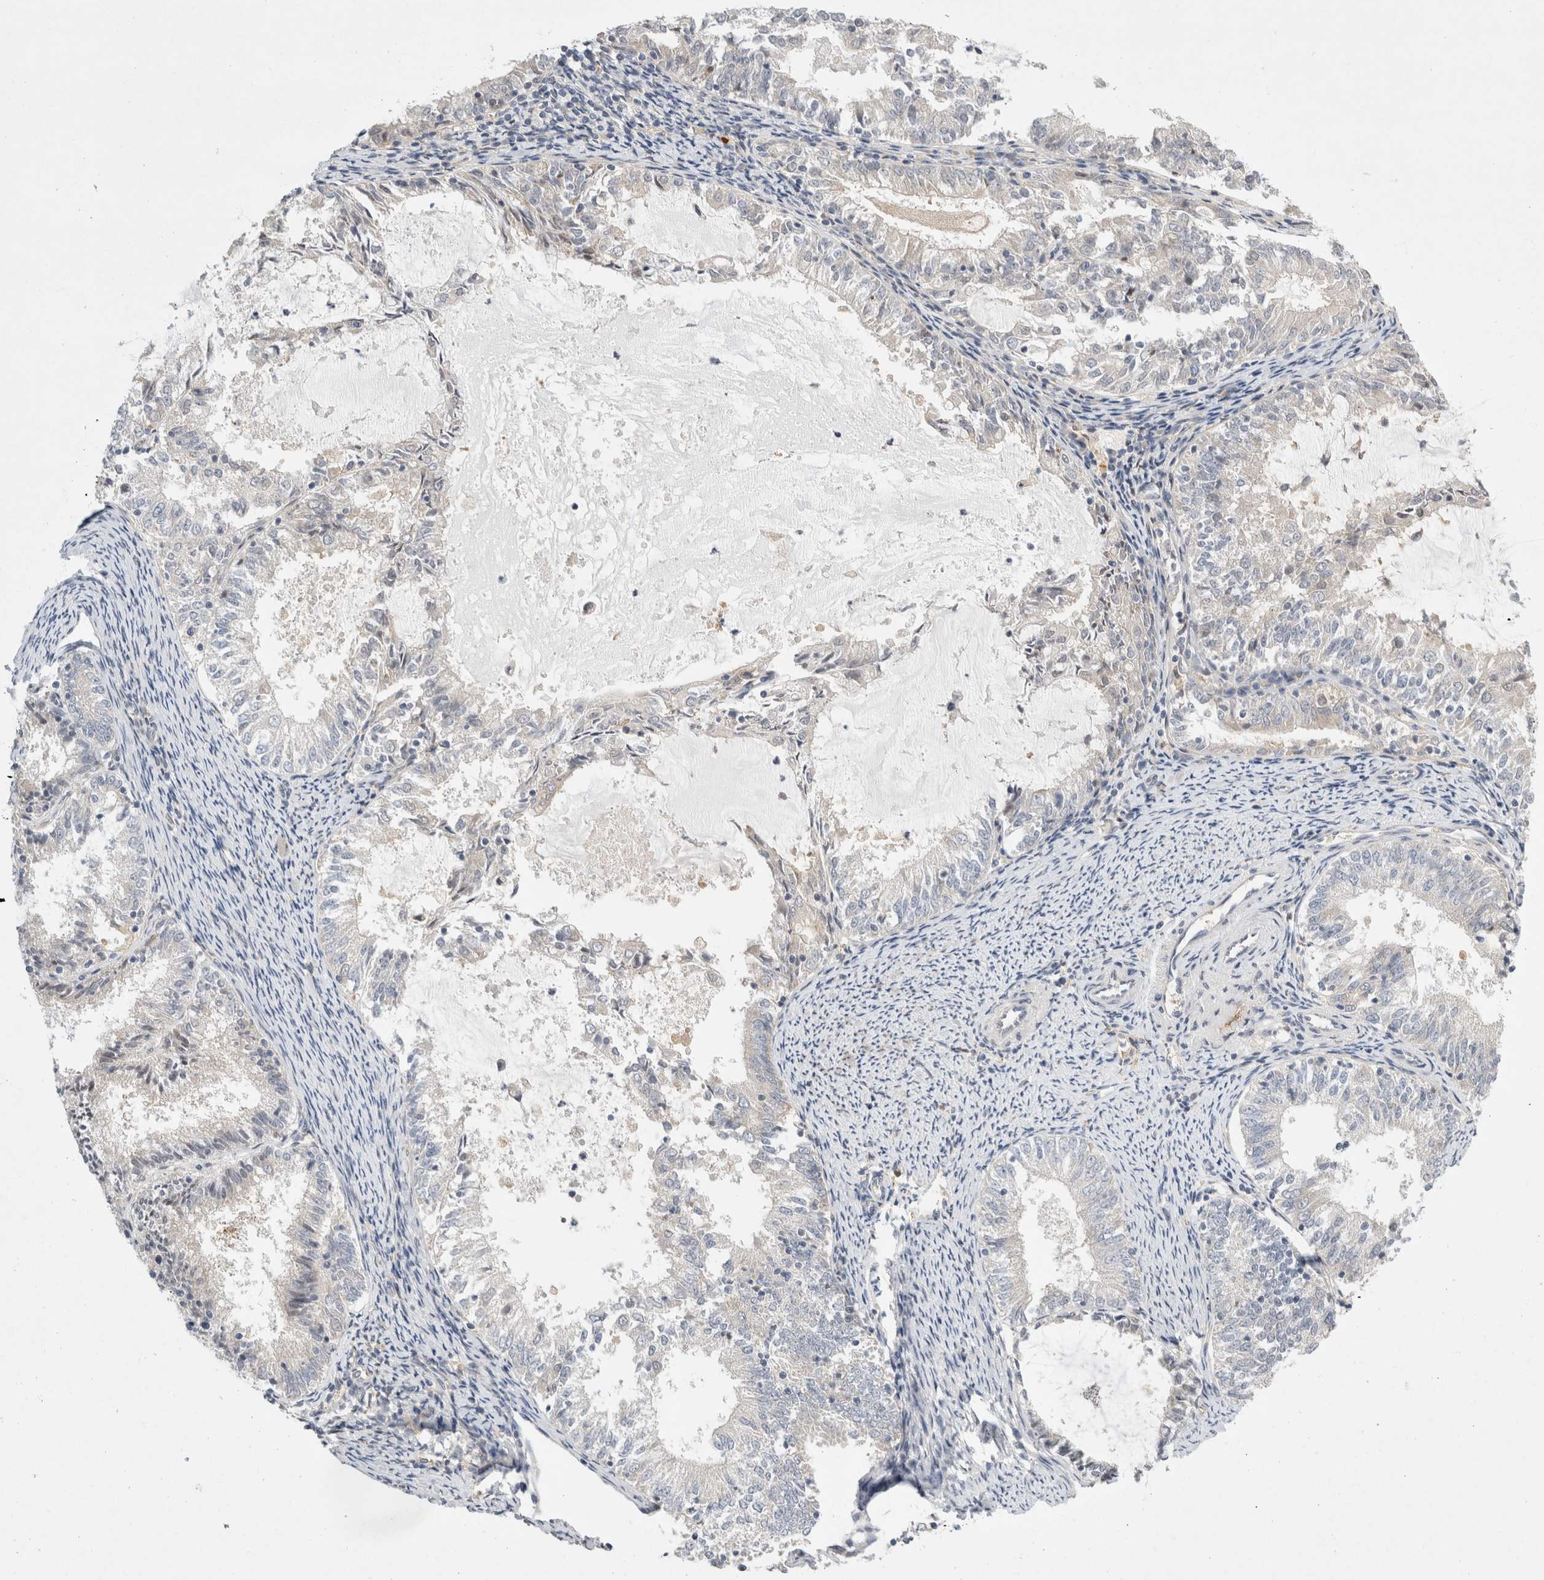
{"staining": {"intensity": "negative", "quantity": "none", "location": "none"}, "tissue": "endometrial cancer", "cell_type": "Tumor cells", "image_type": "cancer", "snomed": [{"axis": "morphology", "description": "Adenocarcinoma, NOS"}, {"axis": "topography", "description": "Endometrium"}], "caption": "IHC of human endometrial cancer exhibits no expression in tumor cells.", "gene": "CDCA7L", "patient": {"sex": "female", "age": 57}}